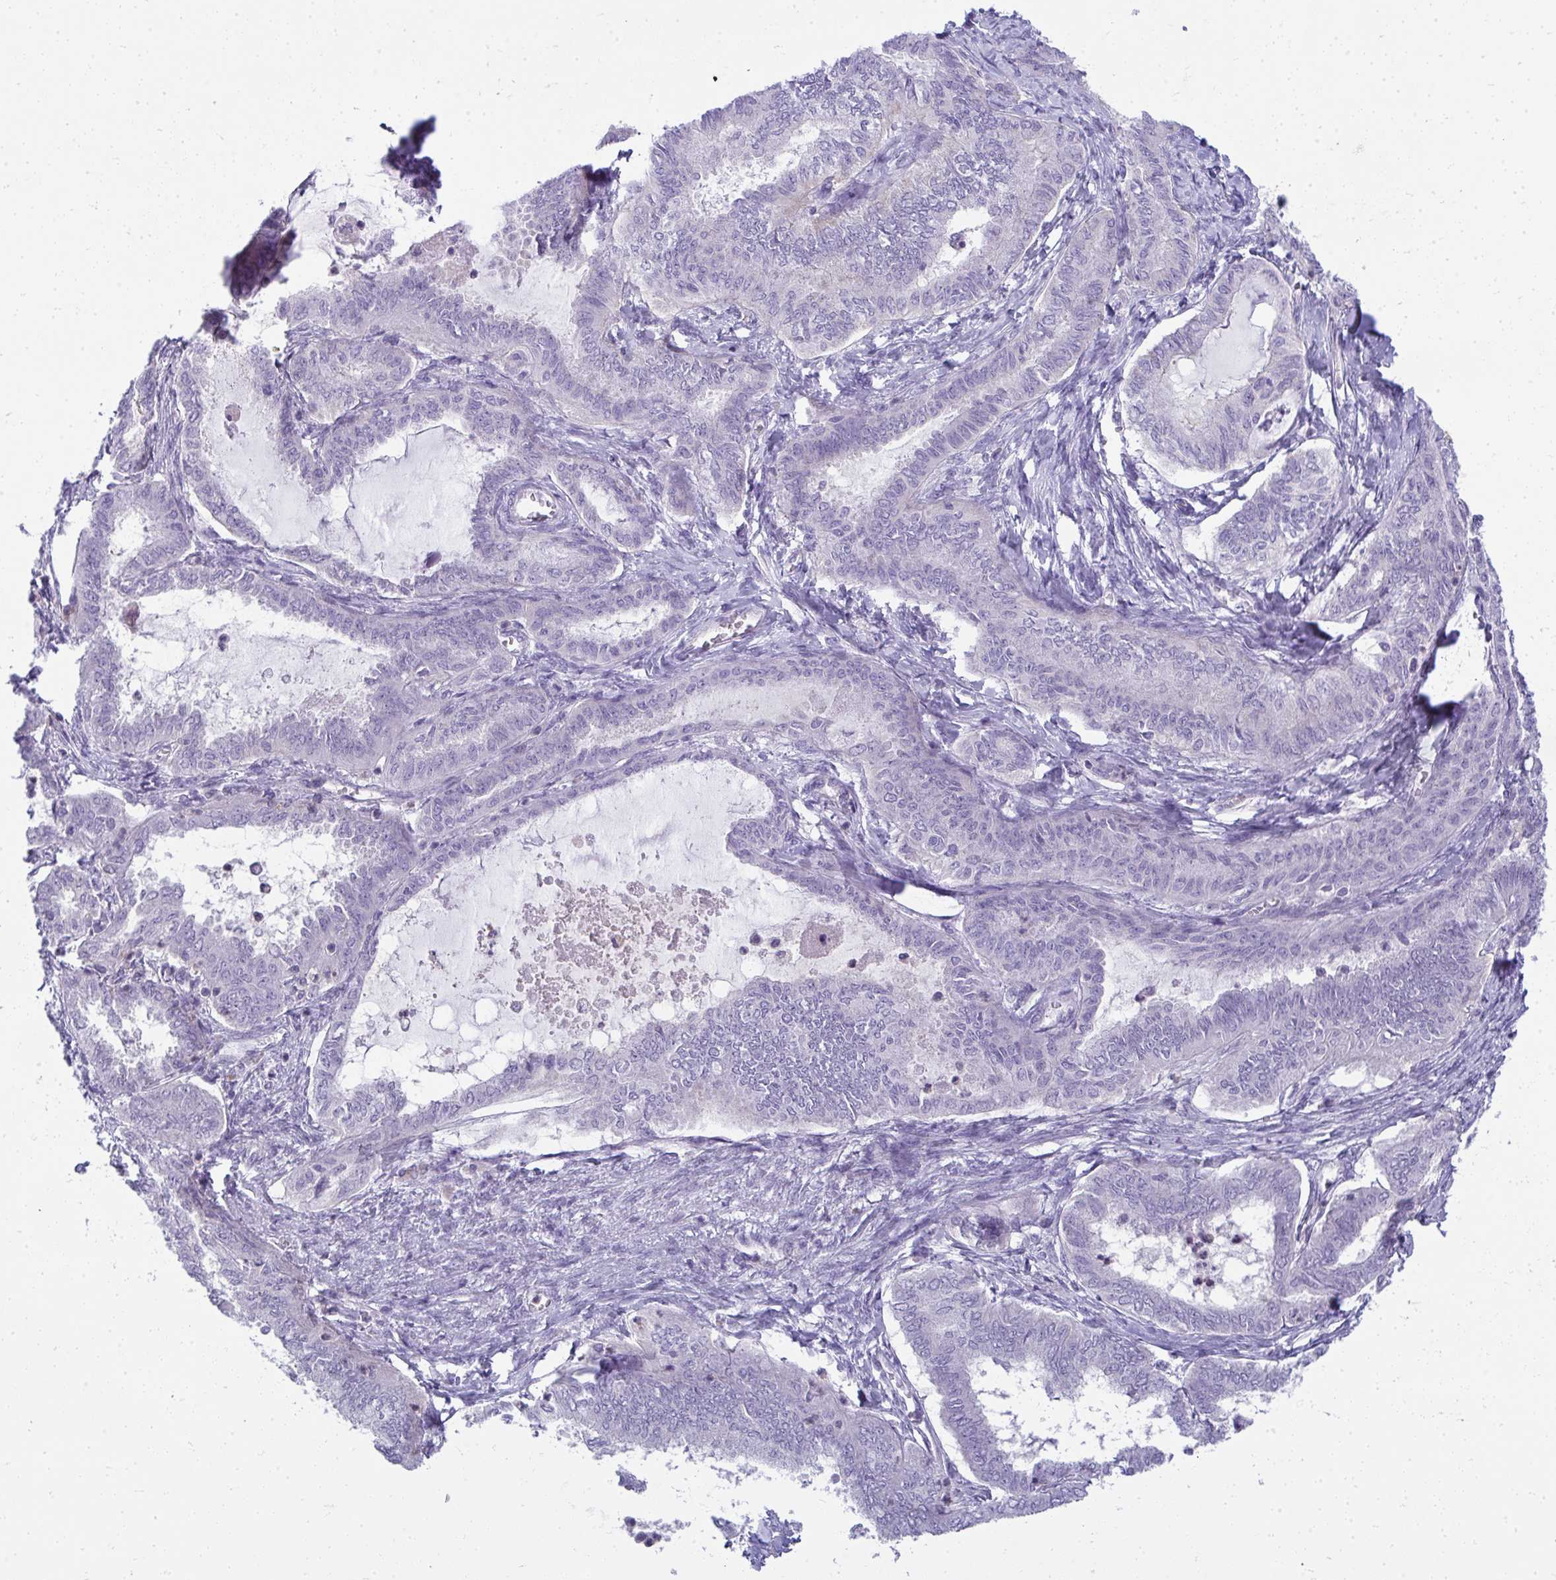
{"staining": {"intensity": "negative", "quantity": "none", "location": "none"}, "tissue": "ovarian cancer", "cell_type": "Tumor cells", "image_type": "cancer", "snomed": [{"axis": "morphology", "description": "Carcinoma, endometroid"}, {"axis": "topography", "description": "Ovary"}], "caption": "Immunohistochemistry (IHC) micrograph of ovarian cancer (endometroid carcinoma) stained for a protein (brown), which shows no expression in tumor cells. Nuclei are stained in blue.", "gene": "VPS4B", "patient": {"sex": "female", "age": 70}}